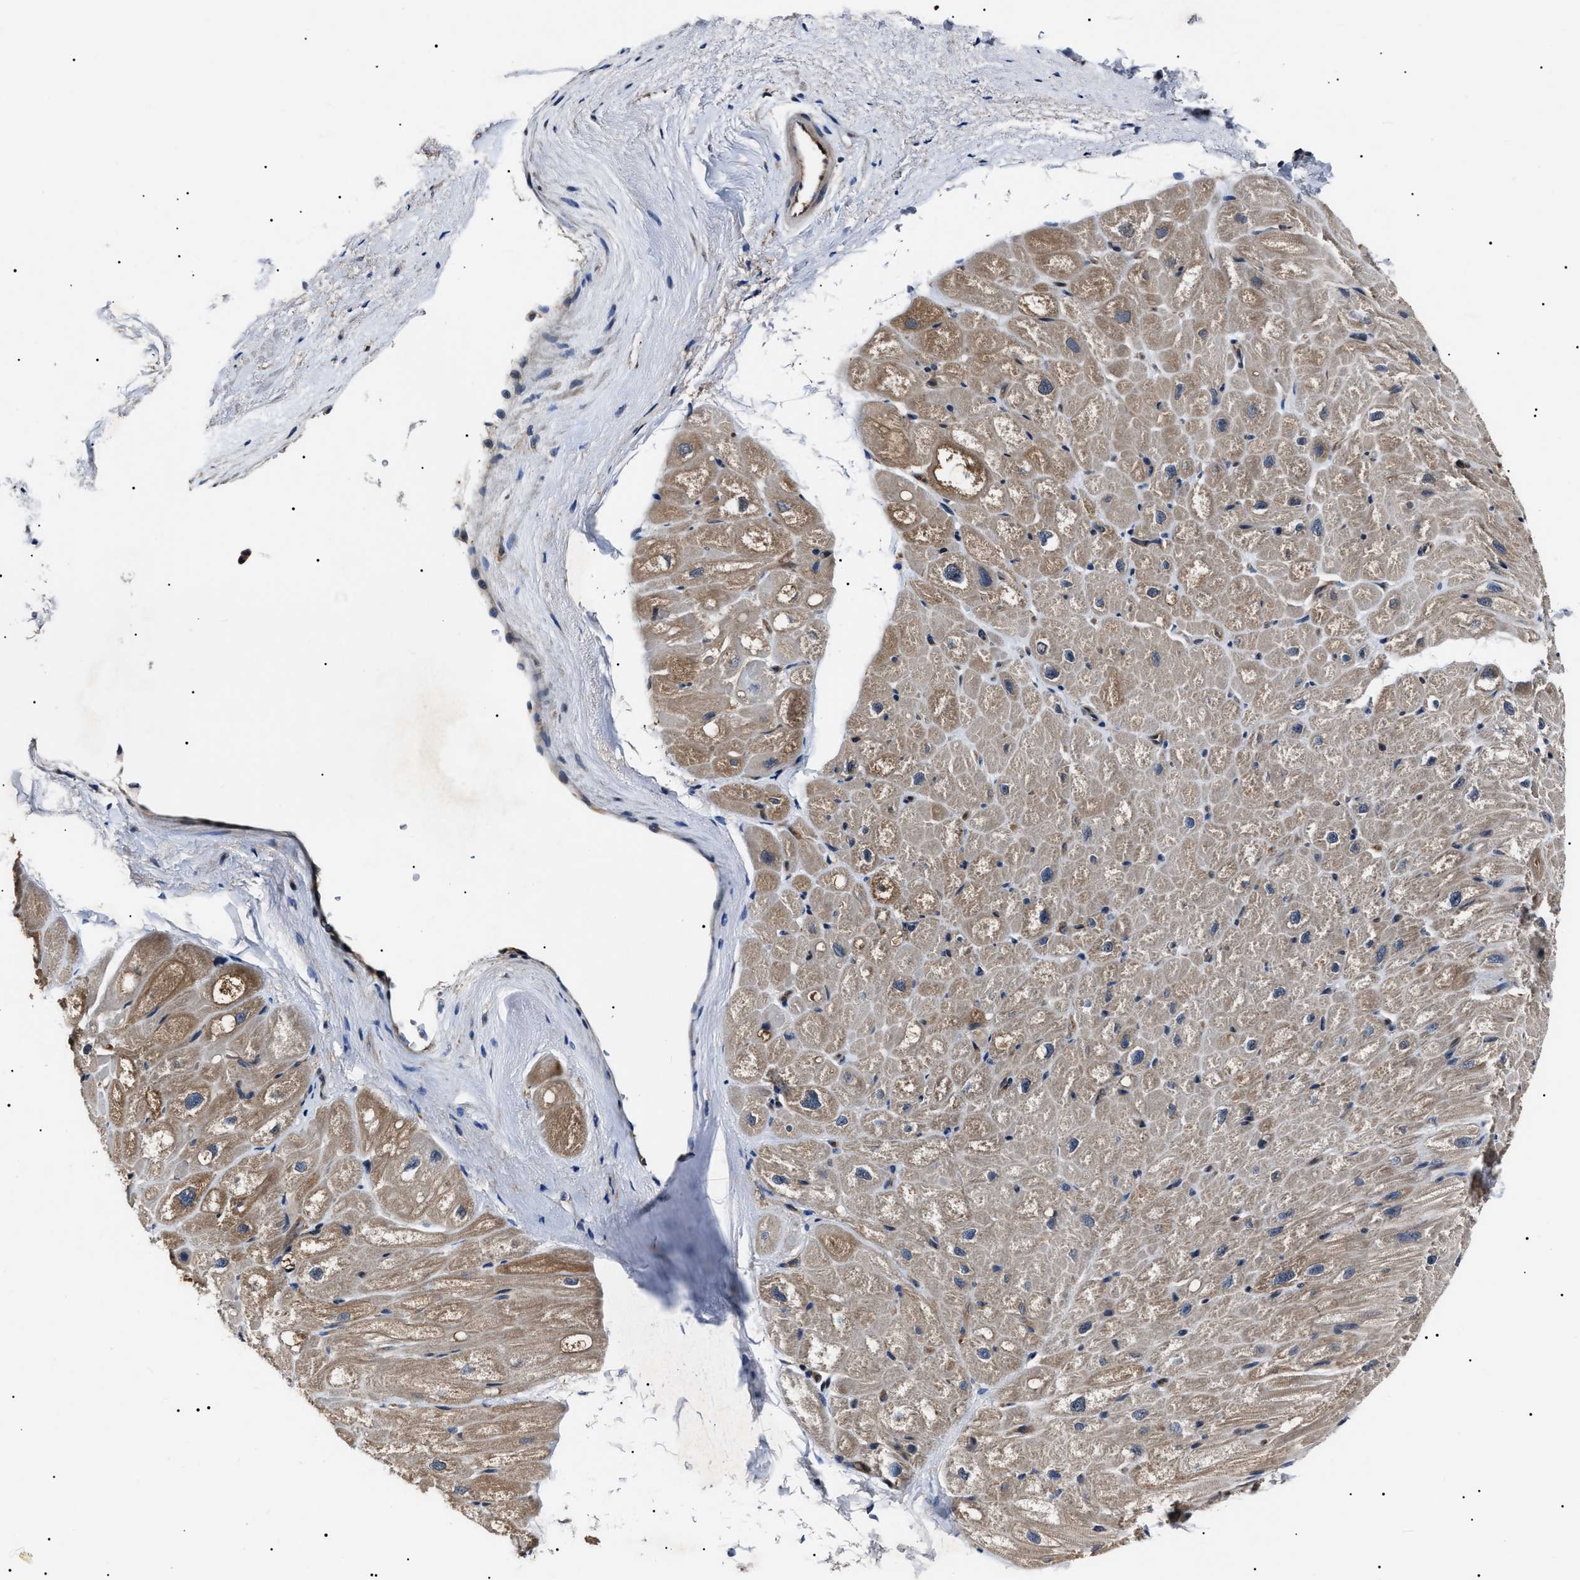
{"staining": {"intensity": "moderate", "quantity": "25%-75%", "location": "cytoplasmic/membranous"}, "tissue": "heart muscle", "cell_type": "Cardiomyocytes", "image_type": "normal", "snomed": [{"axis": "morphology", "description": "Normal tissue, NOS"}, {"axis": "topography", "description": "Heart"}], "caption": "This image reveals immunohistochemistry (IHC) staining of unremarkable heart muscle, with medium moderate cytoplasmic/membranous expression in approximately 25%-75% of cardiomyocytes.", "gene": "CCT8", "patient": {"sex": "male", "age": 49}}